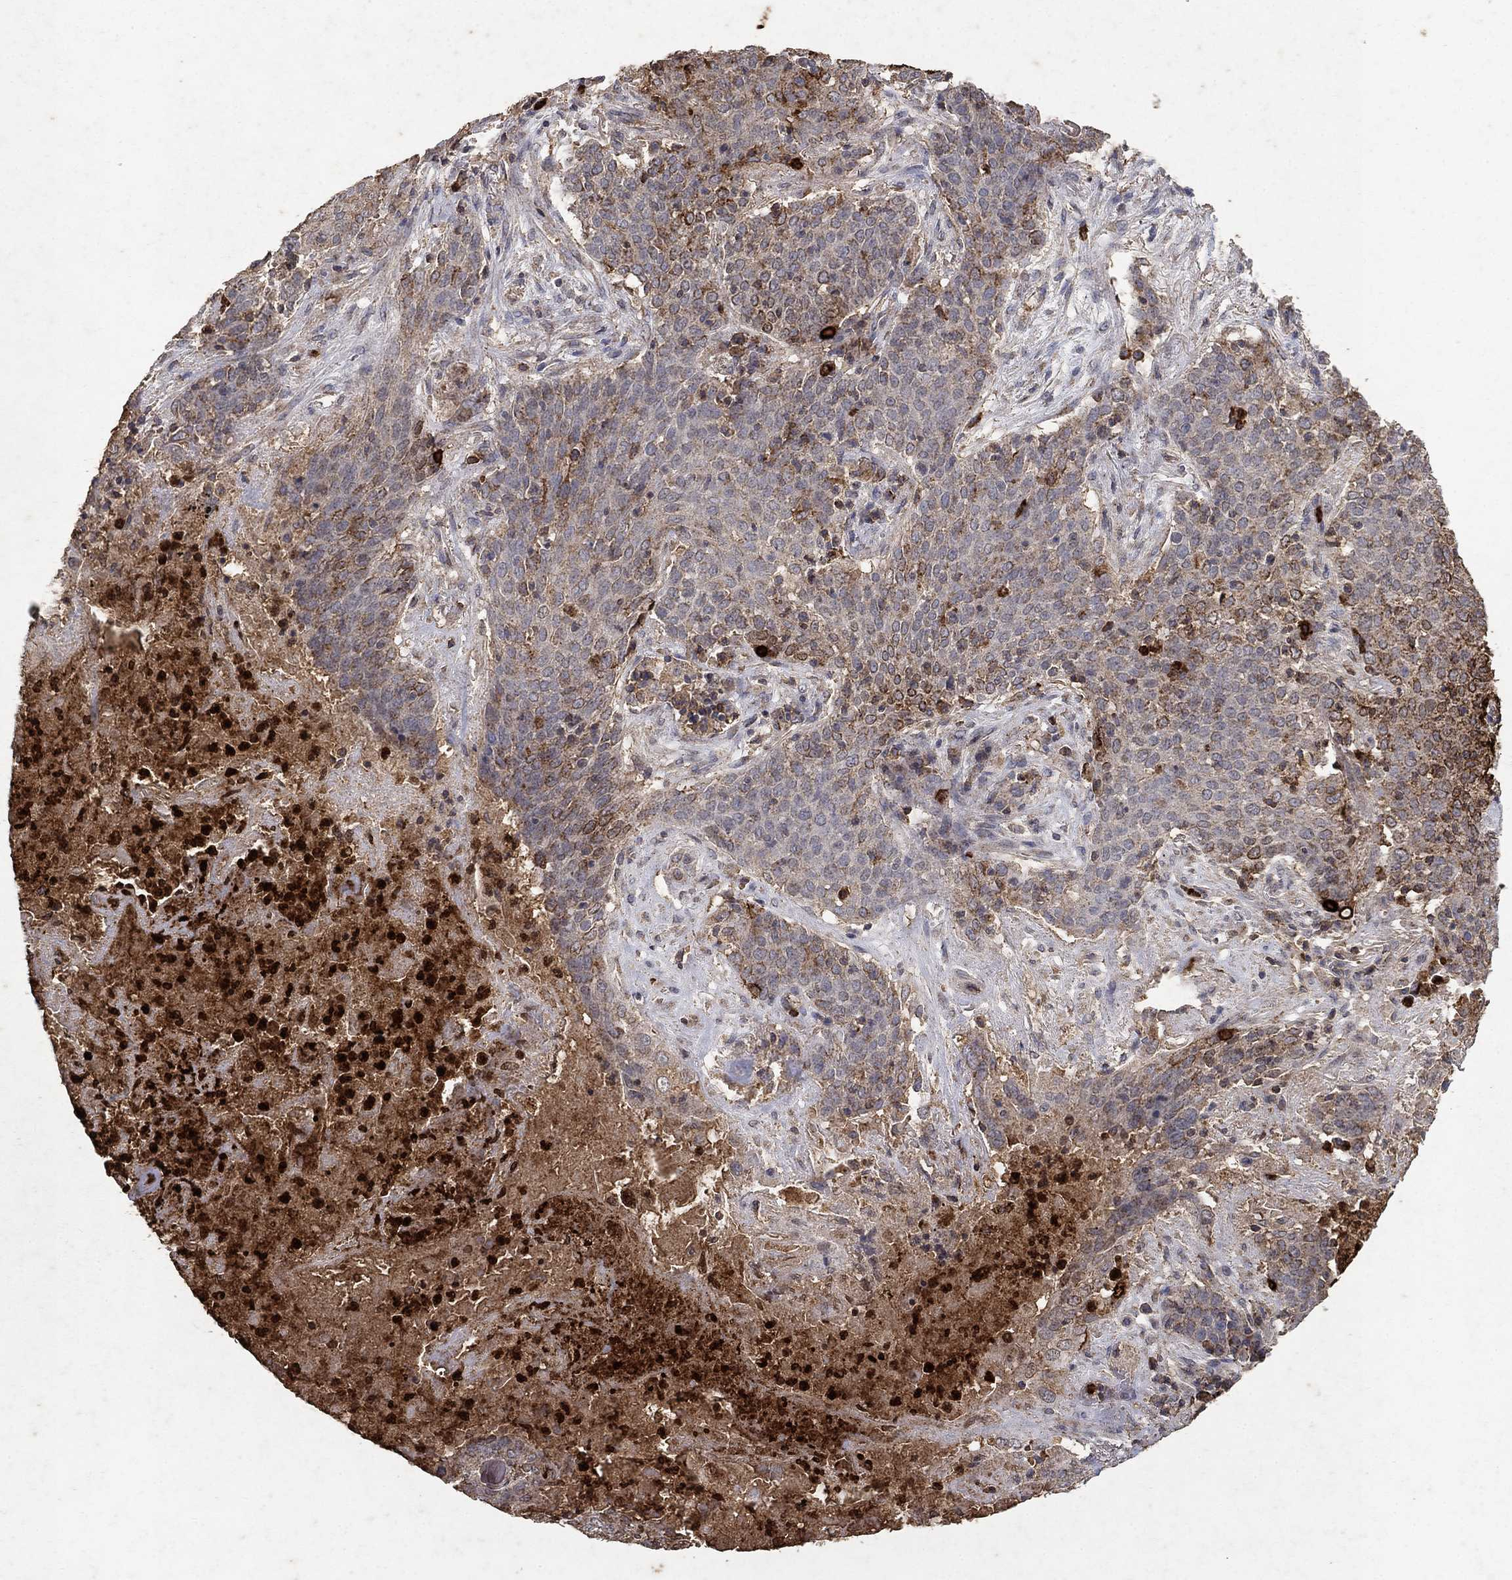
{"staining": {"intensity": "strong", "quantity": "<25%", "location": "cytoplasmic/membranous,nuclear"}, "tissue": "lung cancer", "cell_type": "Tumor cells", "image_type": "cancer", "snomed": [{"axis": "morphology", "description": "Squamous cell carcinoma, NOS"}, {"axis": "topography", "description": "Lung"}], "caption": "Squamous cell carcinoma (lung) tissue exhibits strong cytoplasmic/membranous and nuclear staining in about <25% of tumor cells, visualized by immunohistochemistry.", "gene": "CD24", "patient": {"sex": "male", "age": 82}}